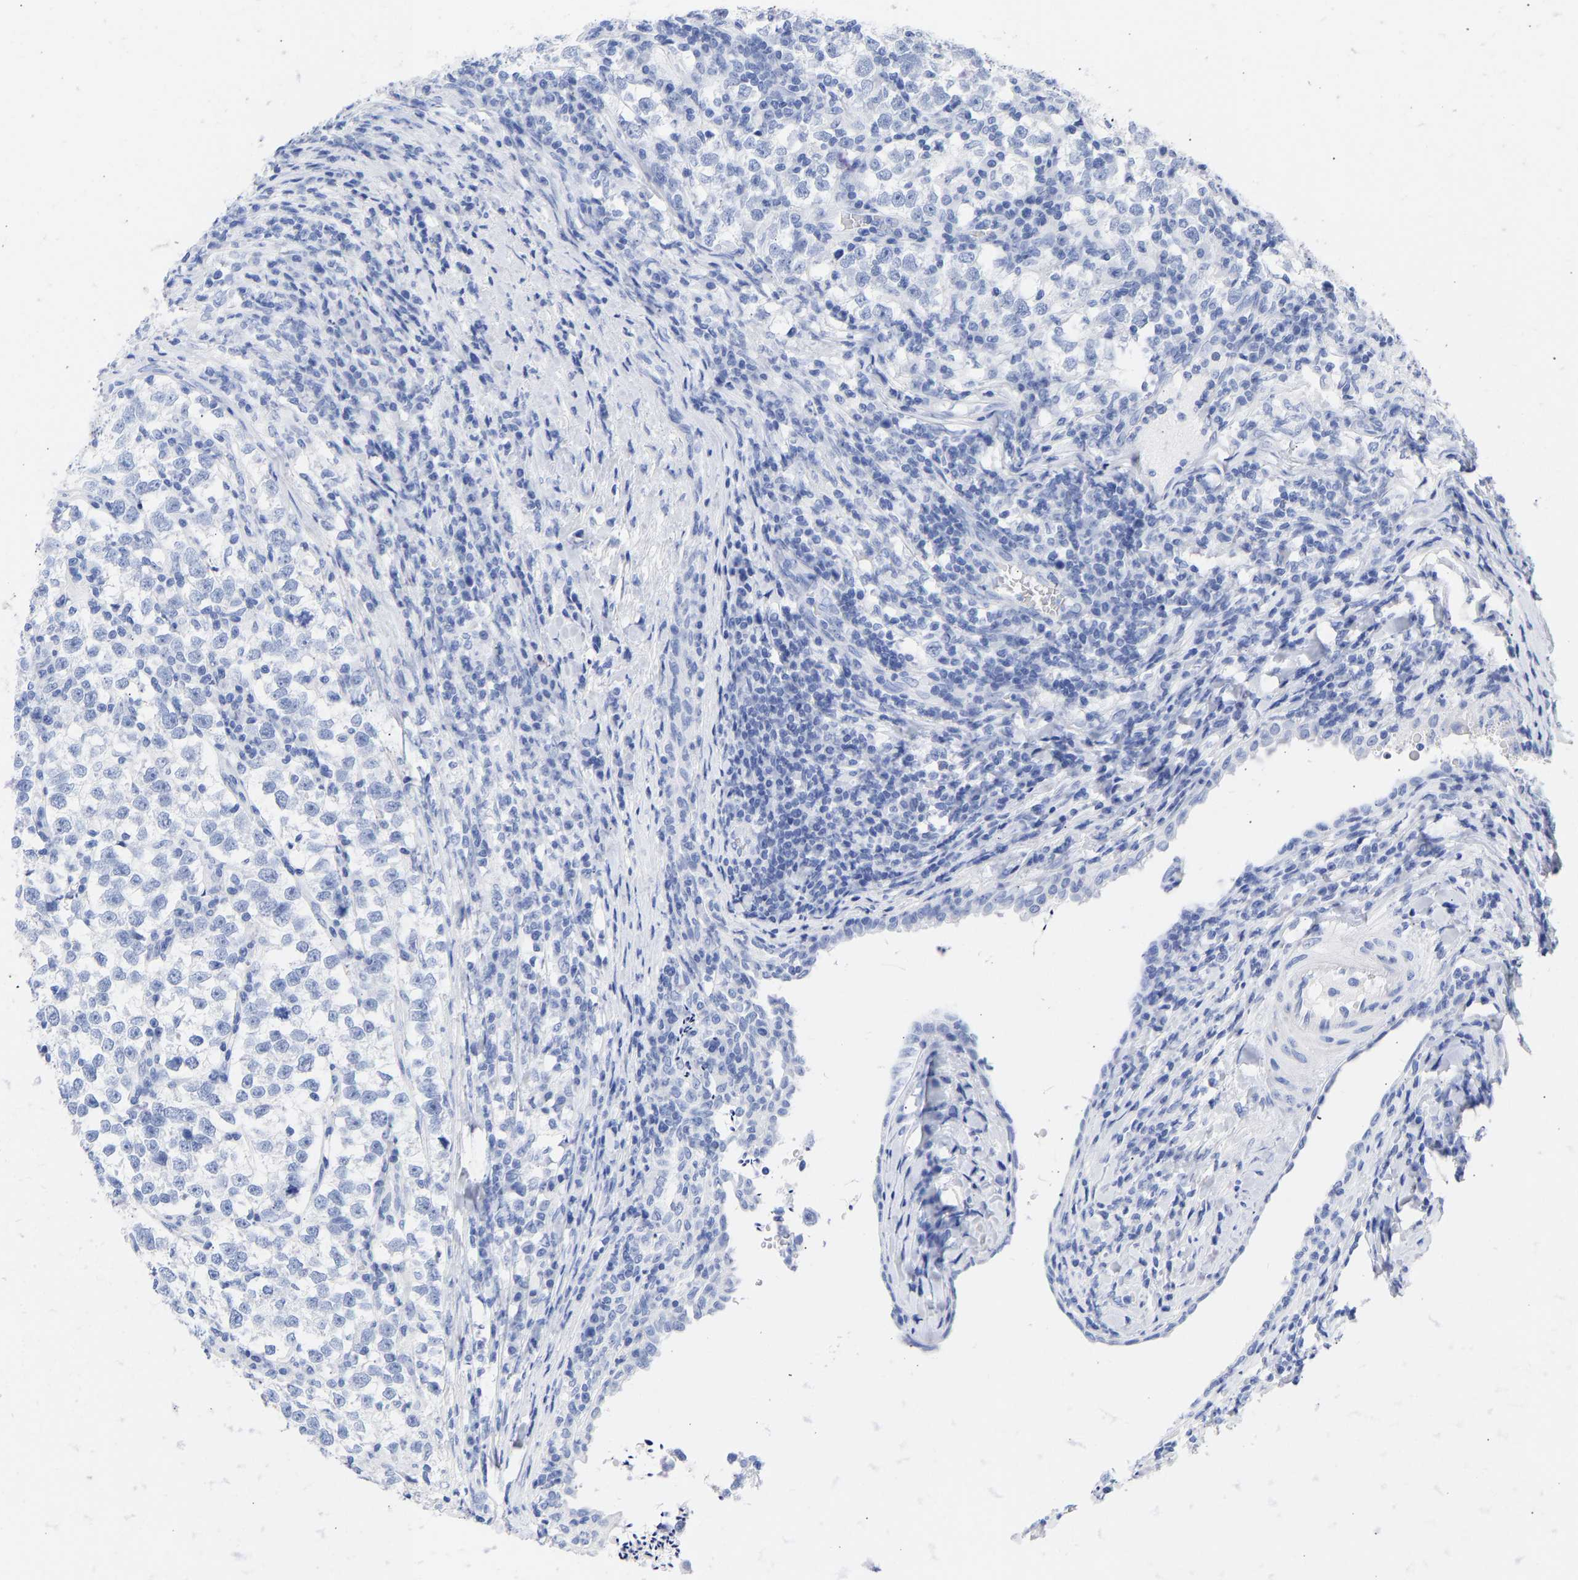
{"staining": {"intensity": "negative", "quantity": "none", "location": "none"}, "tissue": "testis cancer", "cell_type": "Tumor cells", "image_type": "cancer", "snomed": [{"axis": "morphology", "description": "Normal tissue, NOS"}, {"axis": "morphology", "description": "Seminoma, NOS"}, {"axis": "topography", "description": "Testis"}], "caption": "Photomicrograph shows no significant protein expression in tumor cells of seminoma (testis).", "gene": "KRT1", "patient": {"sex": "male", "age": 43}}